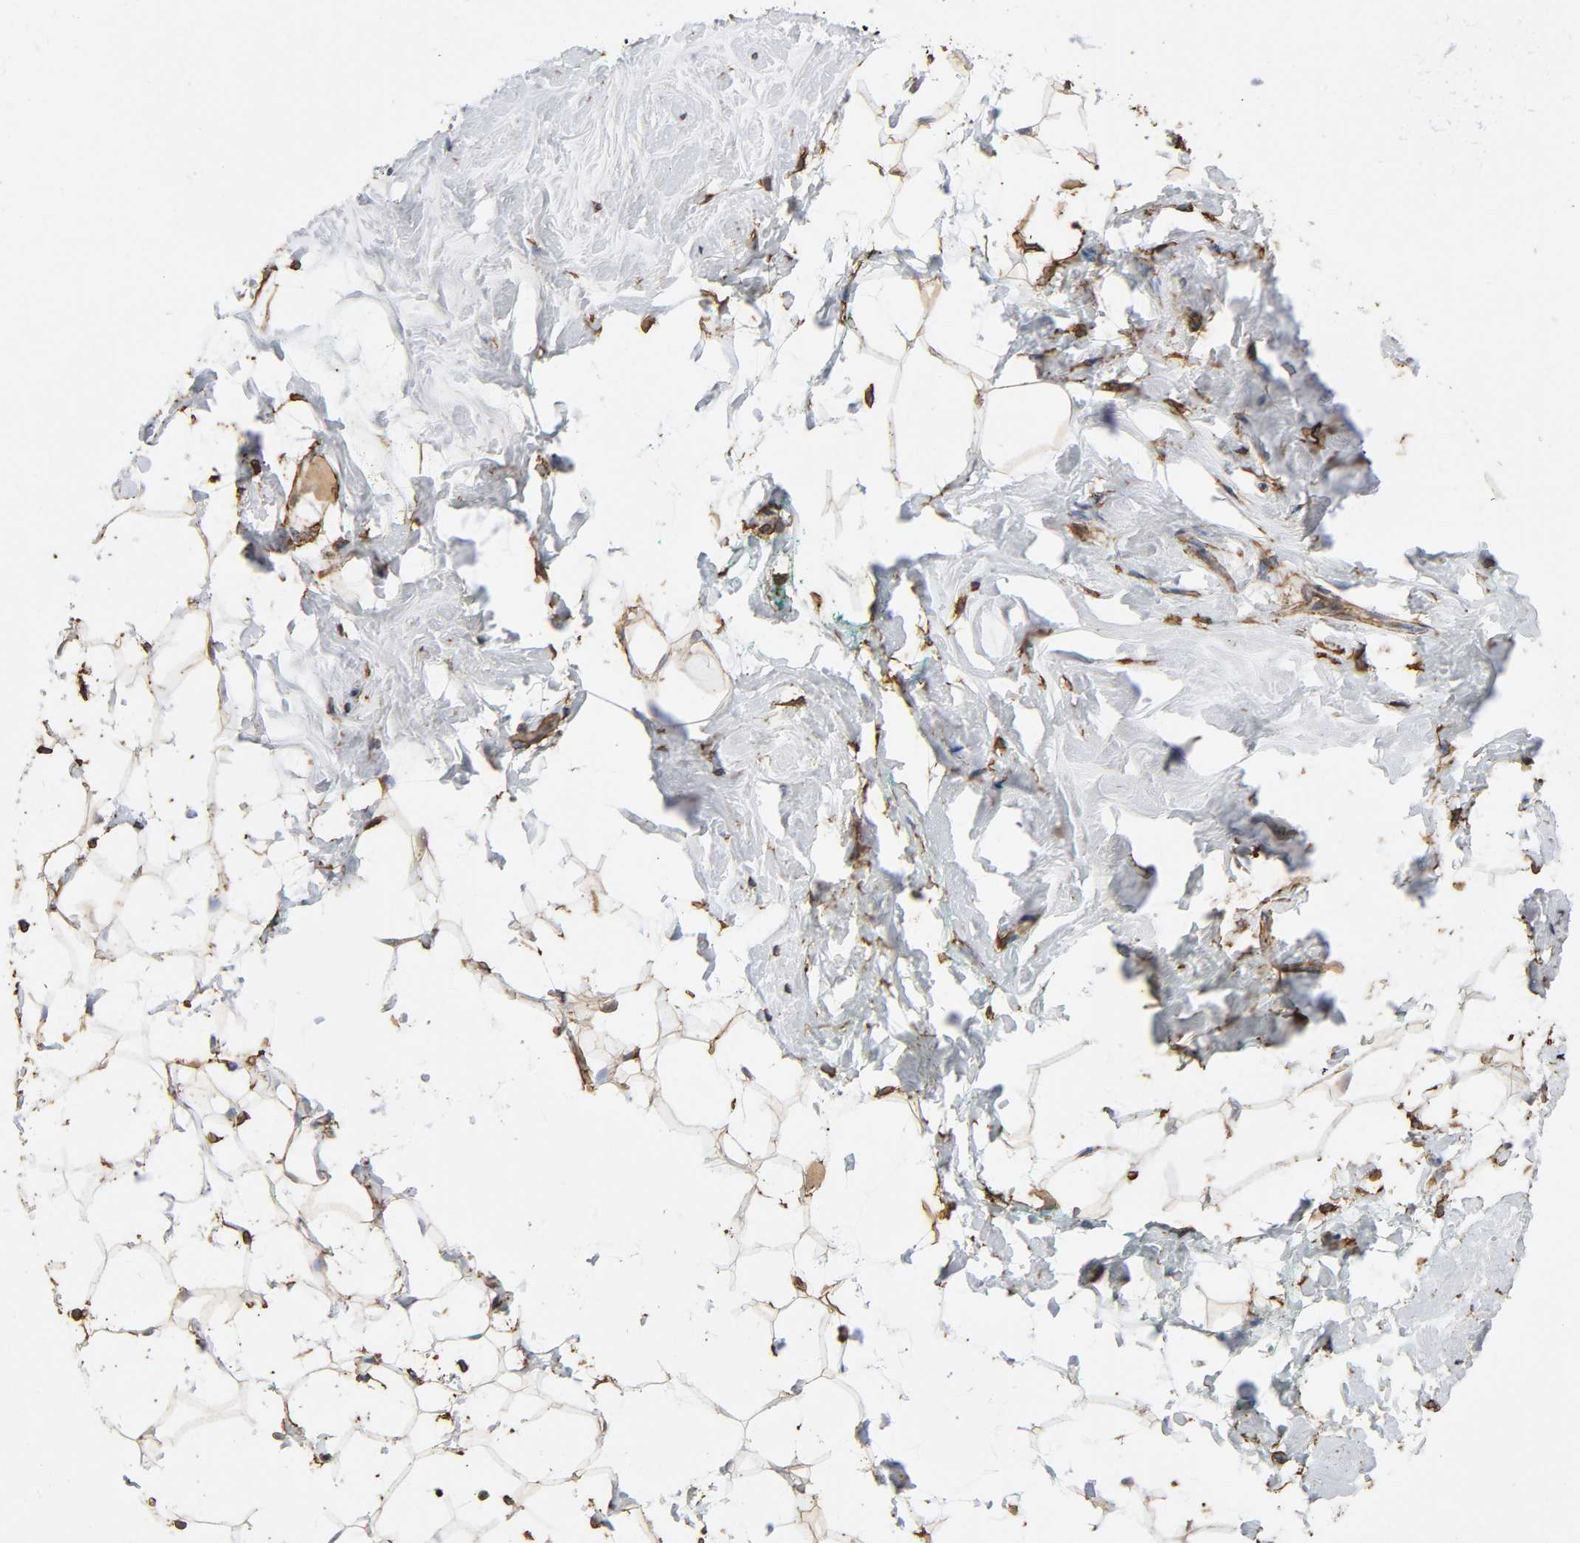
{"staining": {"intensity": "weak", "quantity": "25%-75%", "location": "cytoplasmic/membranous"}, "tissue": "breast", "cell_type": "Adipocytes", "image_type": "normal", "snomed": [{"axis": "morphology", "description": "Normal tissue, NOS"}, {"axis": "topography", "description": "Breast"}], "caption": "A micrograph of human breast stained for a protein exhibits weak cytoplasmic/membranous brown staining in adipocytes.", "gene": "ANXA2", "patient": {"sex": "female", "age": 52}}